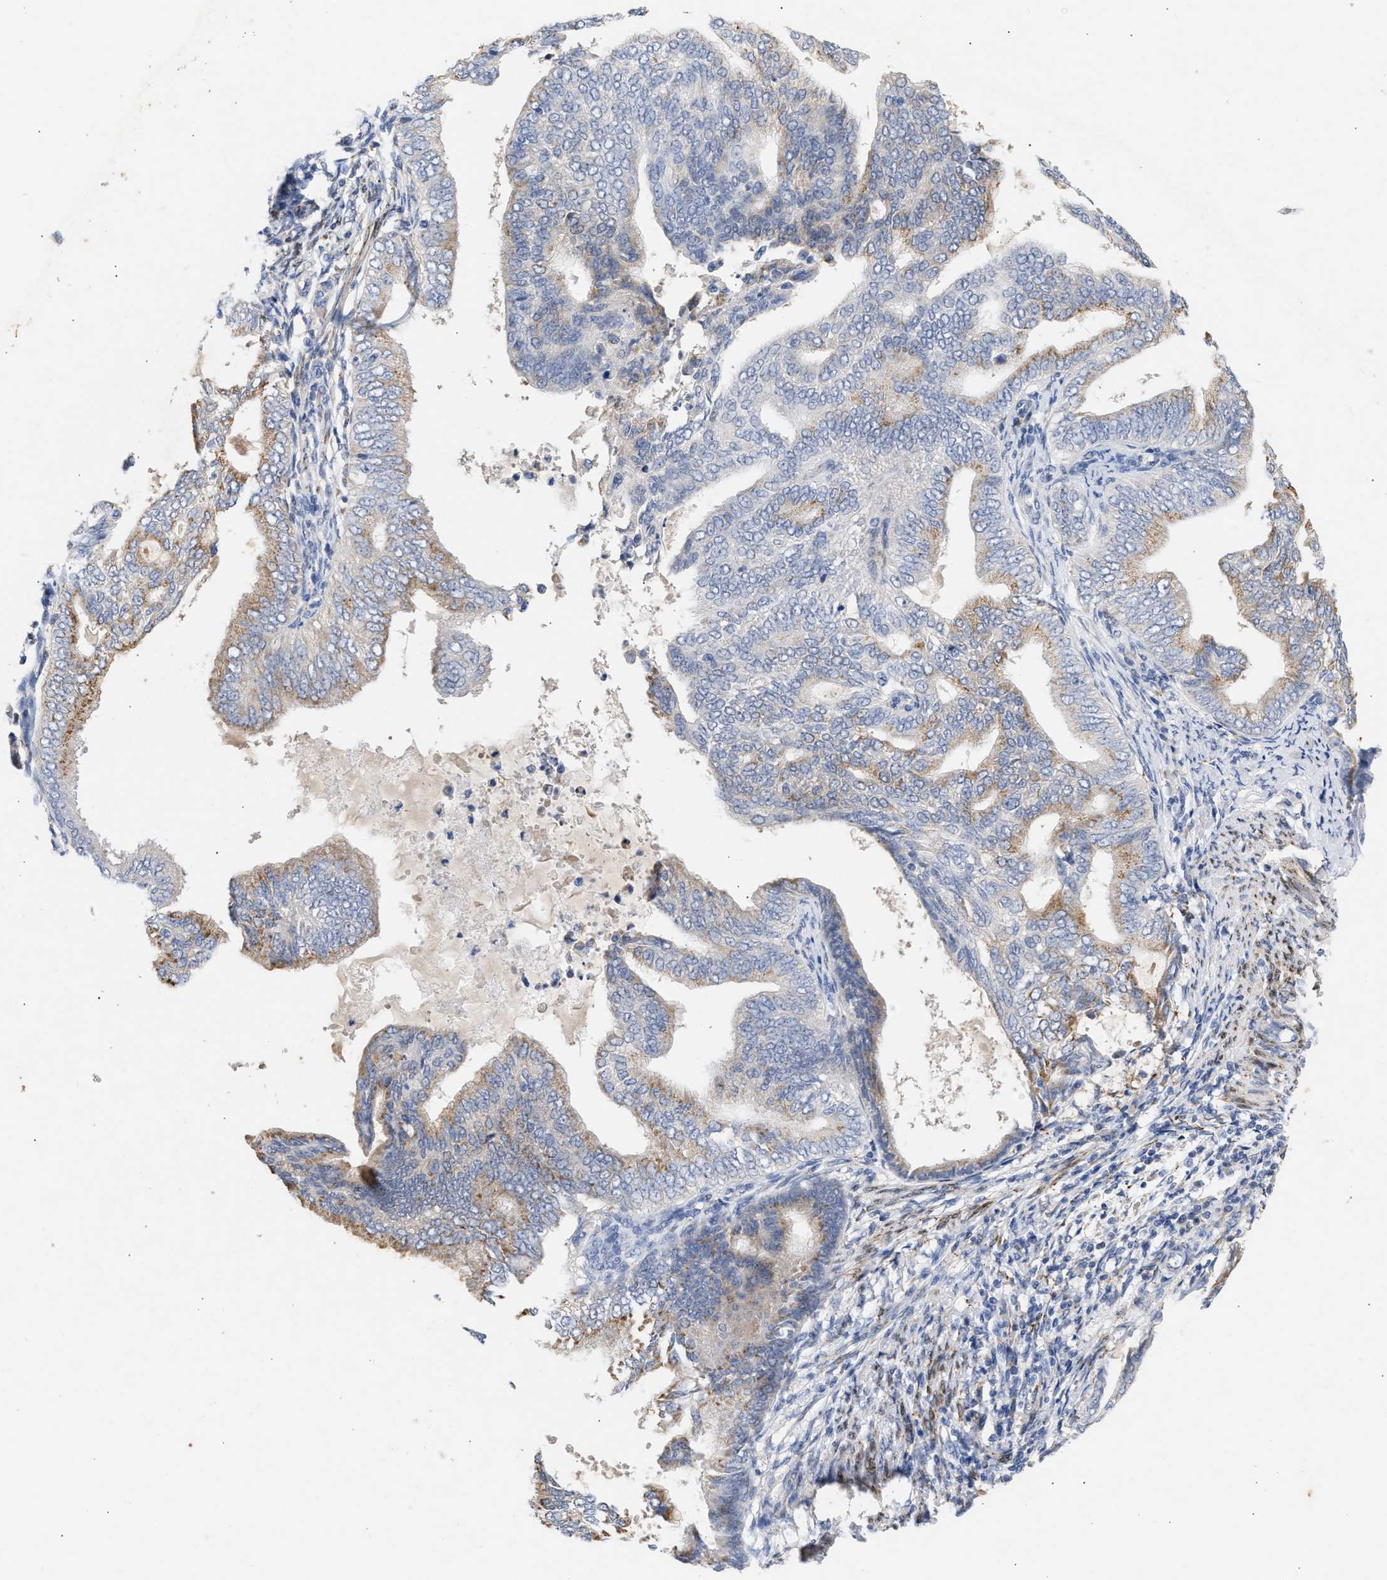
{"staining": {"intensity": "weak", "quantity": "<25%", "location": "cytoplasmic/membranous"}, "tissue": "endometrial cancer", "cell_type": "Tumor cells", "image_type": "cancer", "snomed": [{"axis": "morphology", "description": "Adenocarcinoma, NOS"}, {"axis": "topography", "description": "Endometrium"}], "caption": "A high-resolution photomicrograph shows immunohistochemistry (IHC) staining of adenocarcinoma (endometrial), which shows no significant positivity in tumor cells. (IHC, brightfield microscopy, high magnification).", "gene": "SELENOM", "patient": {"sex": "female", "age": 58}}